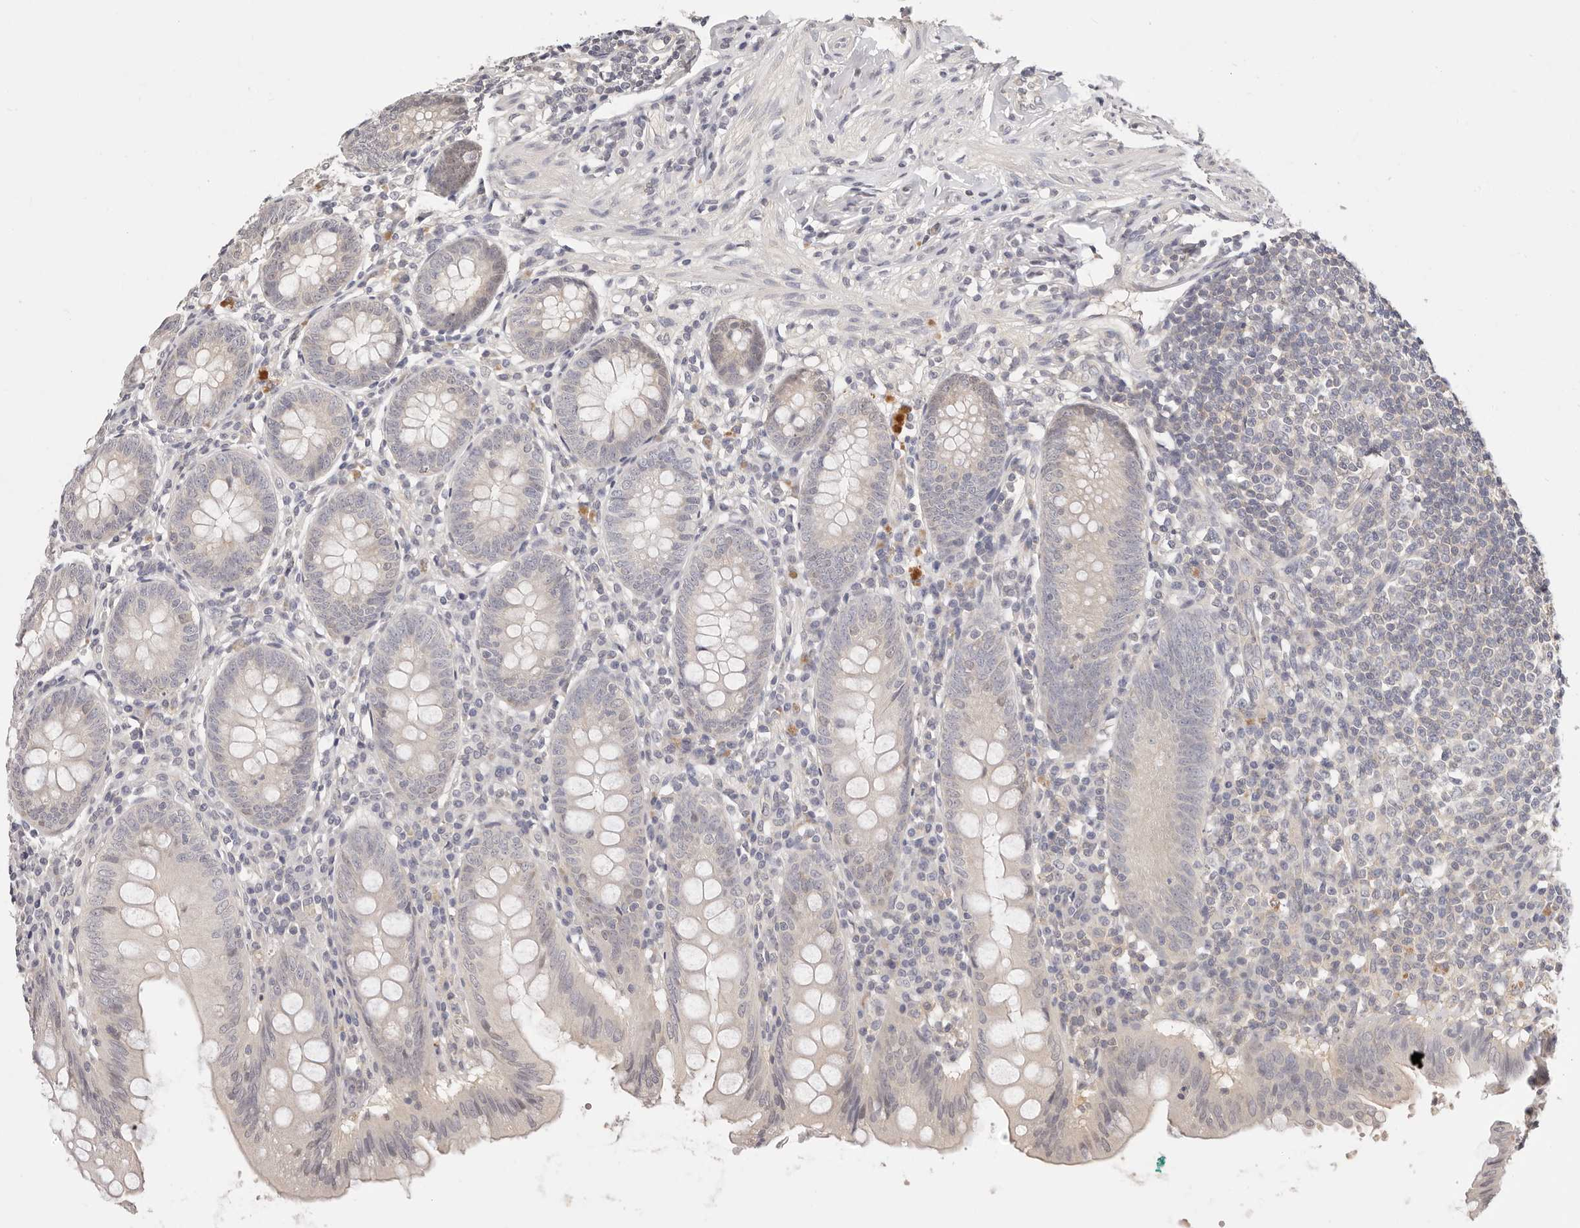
{"staining": {"intensity": "negative", "quantity": "none", "location": "none"}, "tissue": "appendix", "cell_type": "Glandular cells", "image_type": "normal", "snomed": [{"axis": "morphology", "description": "Normal tissue, NOS"}, {"axis": "topography", "description": "Appendix"}], "caption": "IHC of normal human appendix shows no staining in glandular cells.", "gene": "GGPS1", "patient": {"sex": "female", "age": 54}}